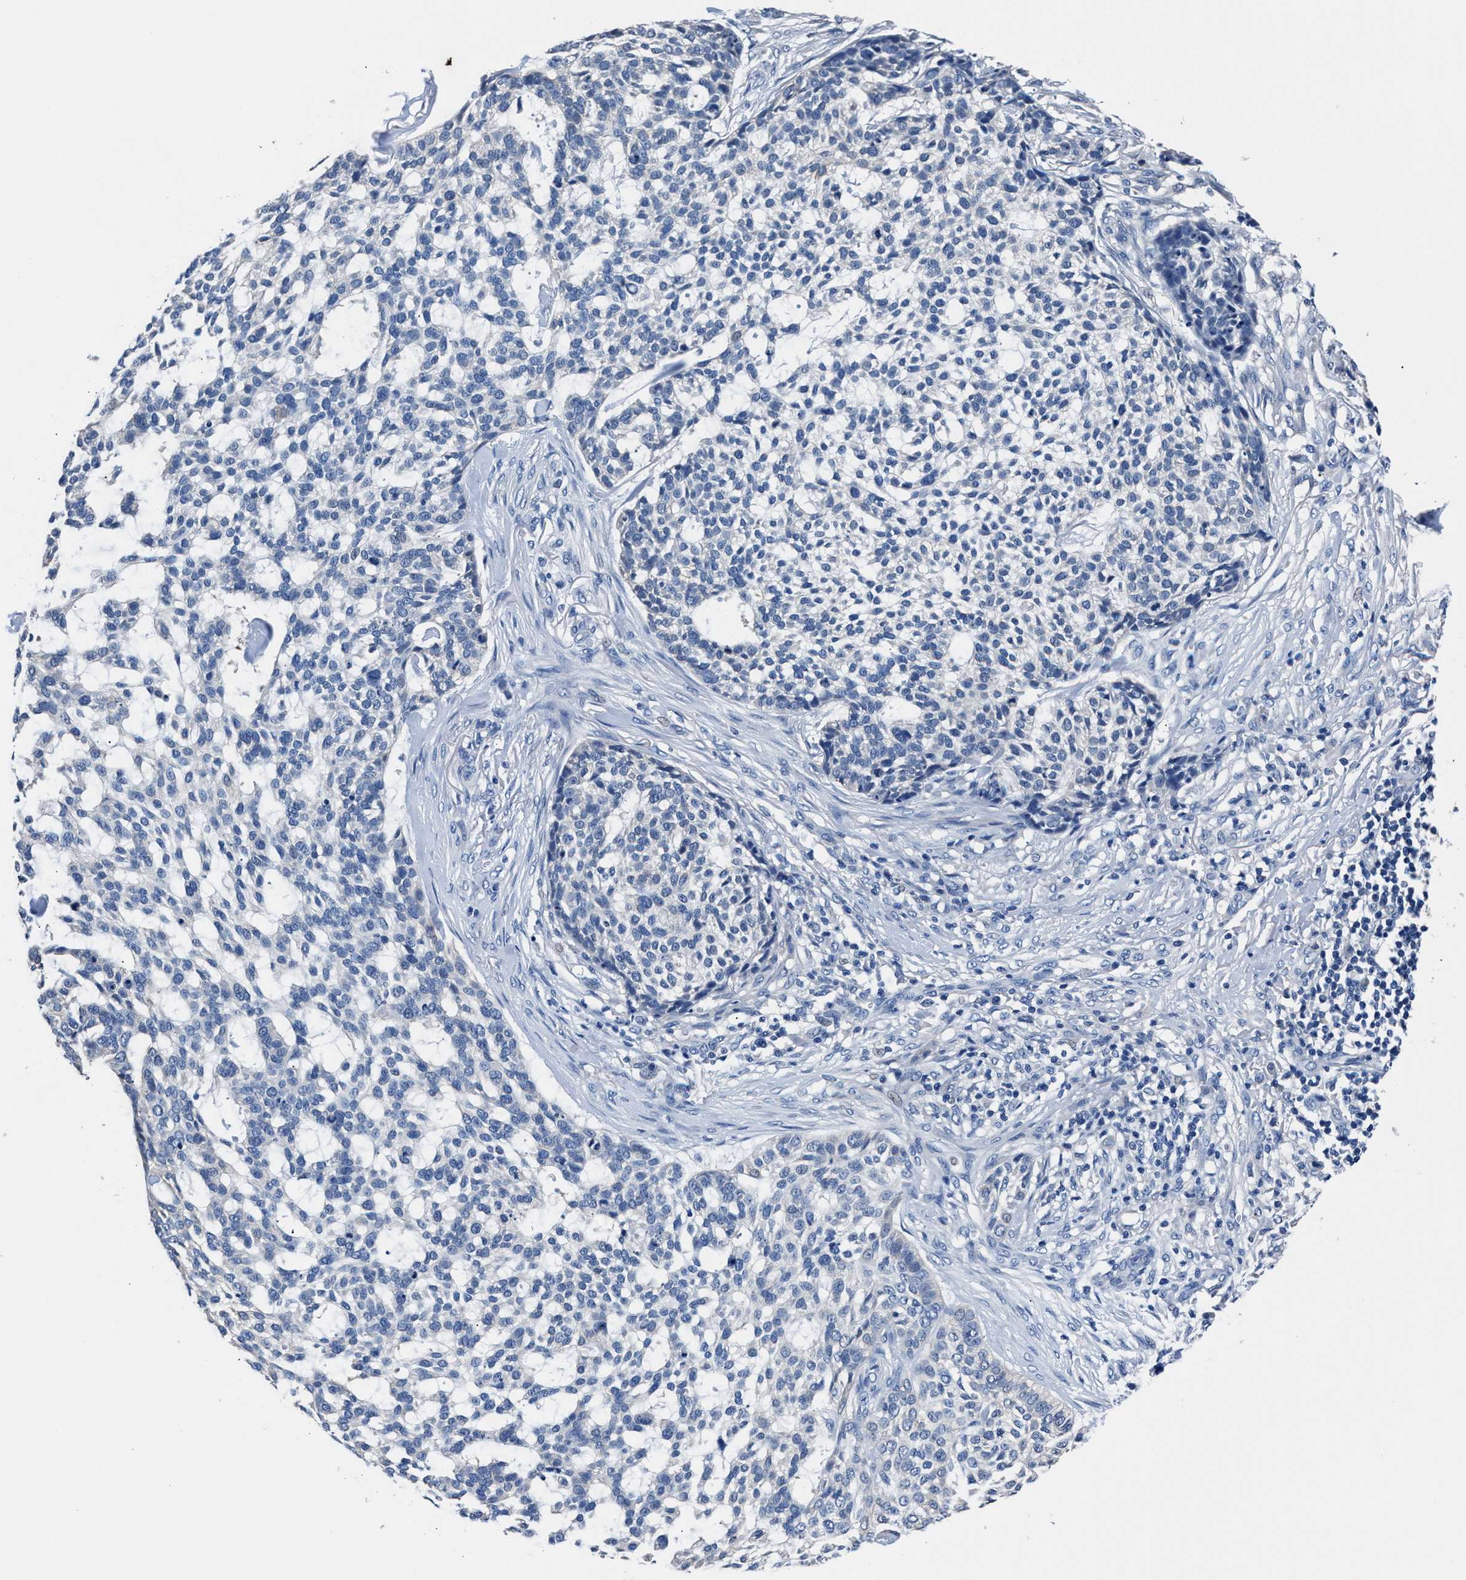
{"staining": {"intensity": "negative", "quantity": "none", "location": "none"}, "tissue": "skin cancer", "cell_type": "Tumor cells", "image_type": "cancer", "snomed": [{"axis": "morphology", "description": "Basal cell carcinoma"}, {"axis": "topography", "description": "Skin"}], "caption": "The immunohistochemistry (IHC) micrograph has no significant expression in tumor cells of skin cancer (basal cell carcinoma) tissue.", "gene": "GSTM1", "patient": {"sex": "female", "age": 64}}